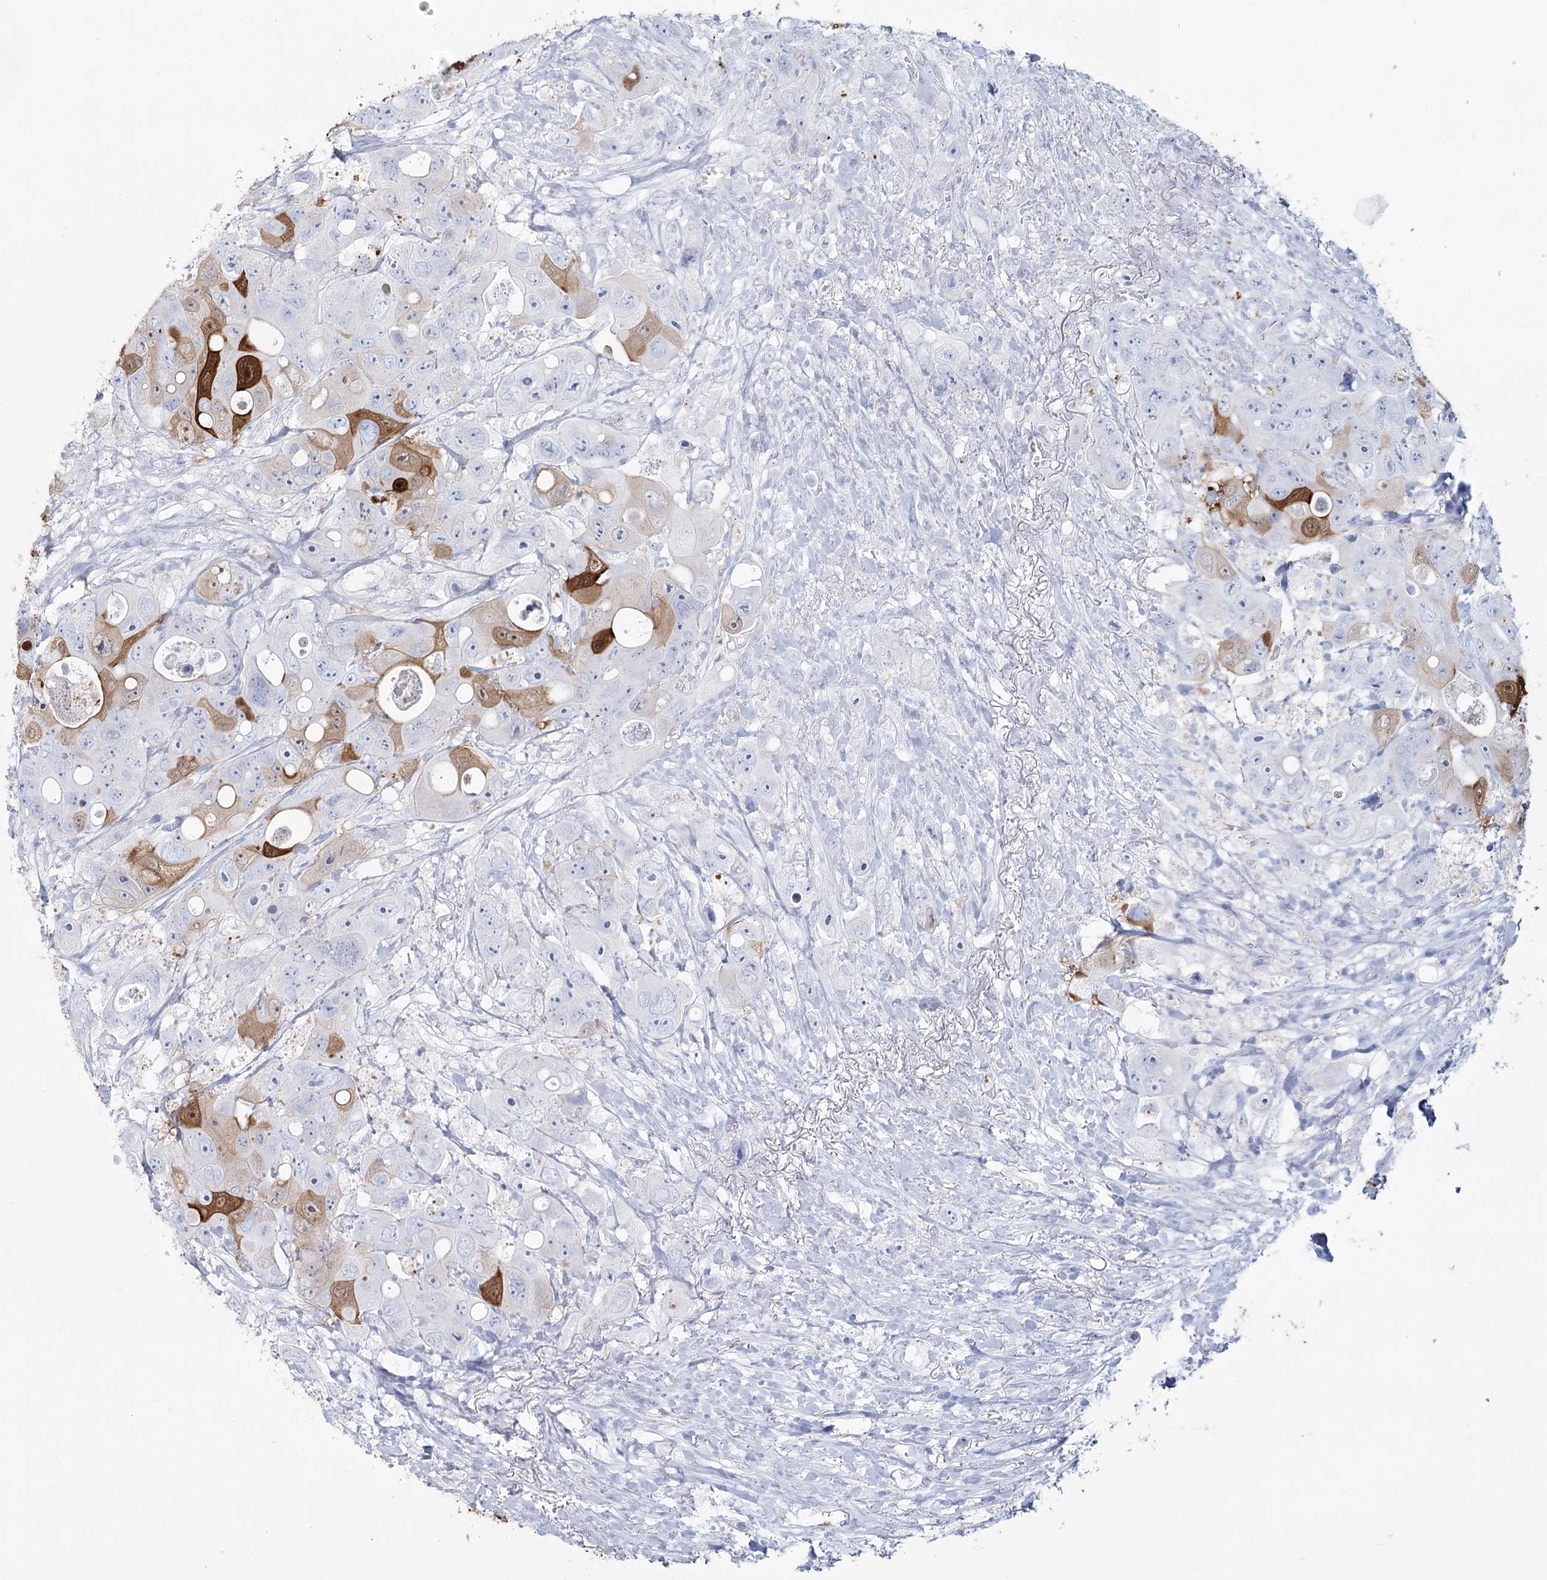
{"staining": {"intensity": "strong", "quantity": "<25%", "location": "cytoplasmic/membranous"}, "tissue": "colorectal cancer", "cell_type": "Tumor cells", "image_type": "cancer", "snomed": [{"axis": "morphology", "description": "Adenocarcinoma, NOS"}, {"axis": "topography", "description": "Colon"}], "caption": "A brown stain highlights strong cytoplasmic/membranous staining of a protein in colorectal cancer tumor cells.", "gene": "SLC6A19", "patient": {"sex": "female", "age": 46}}